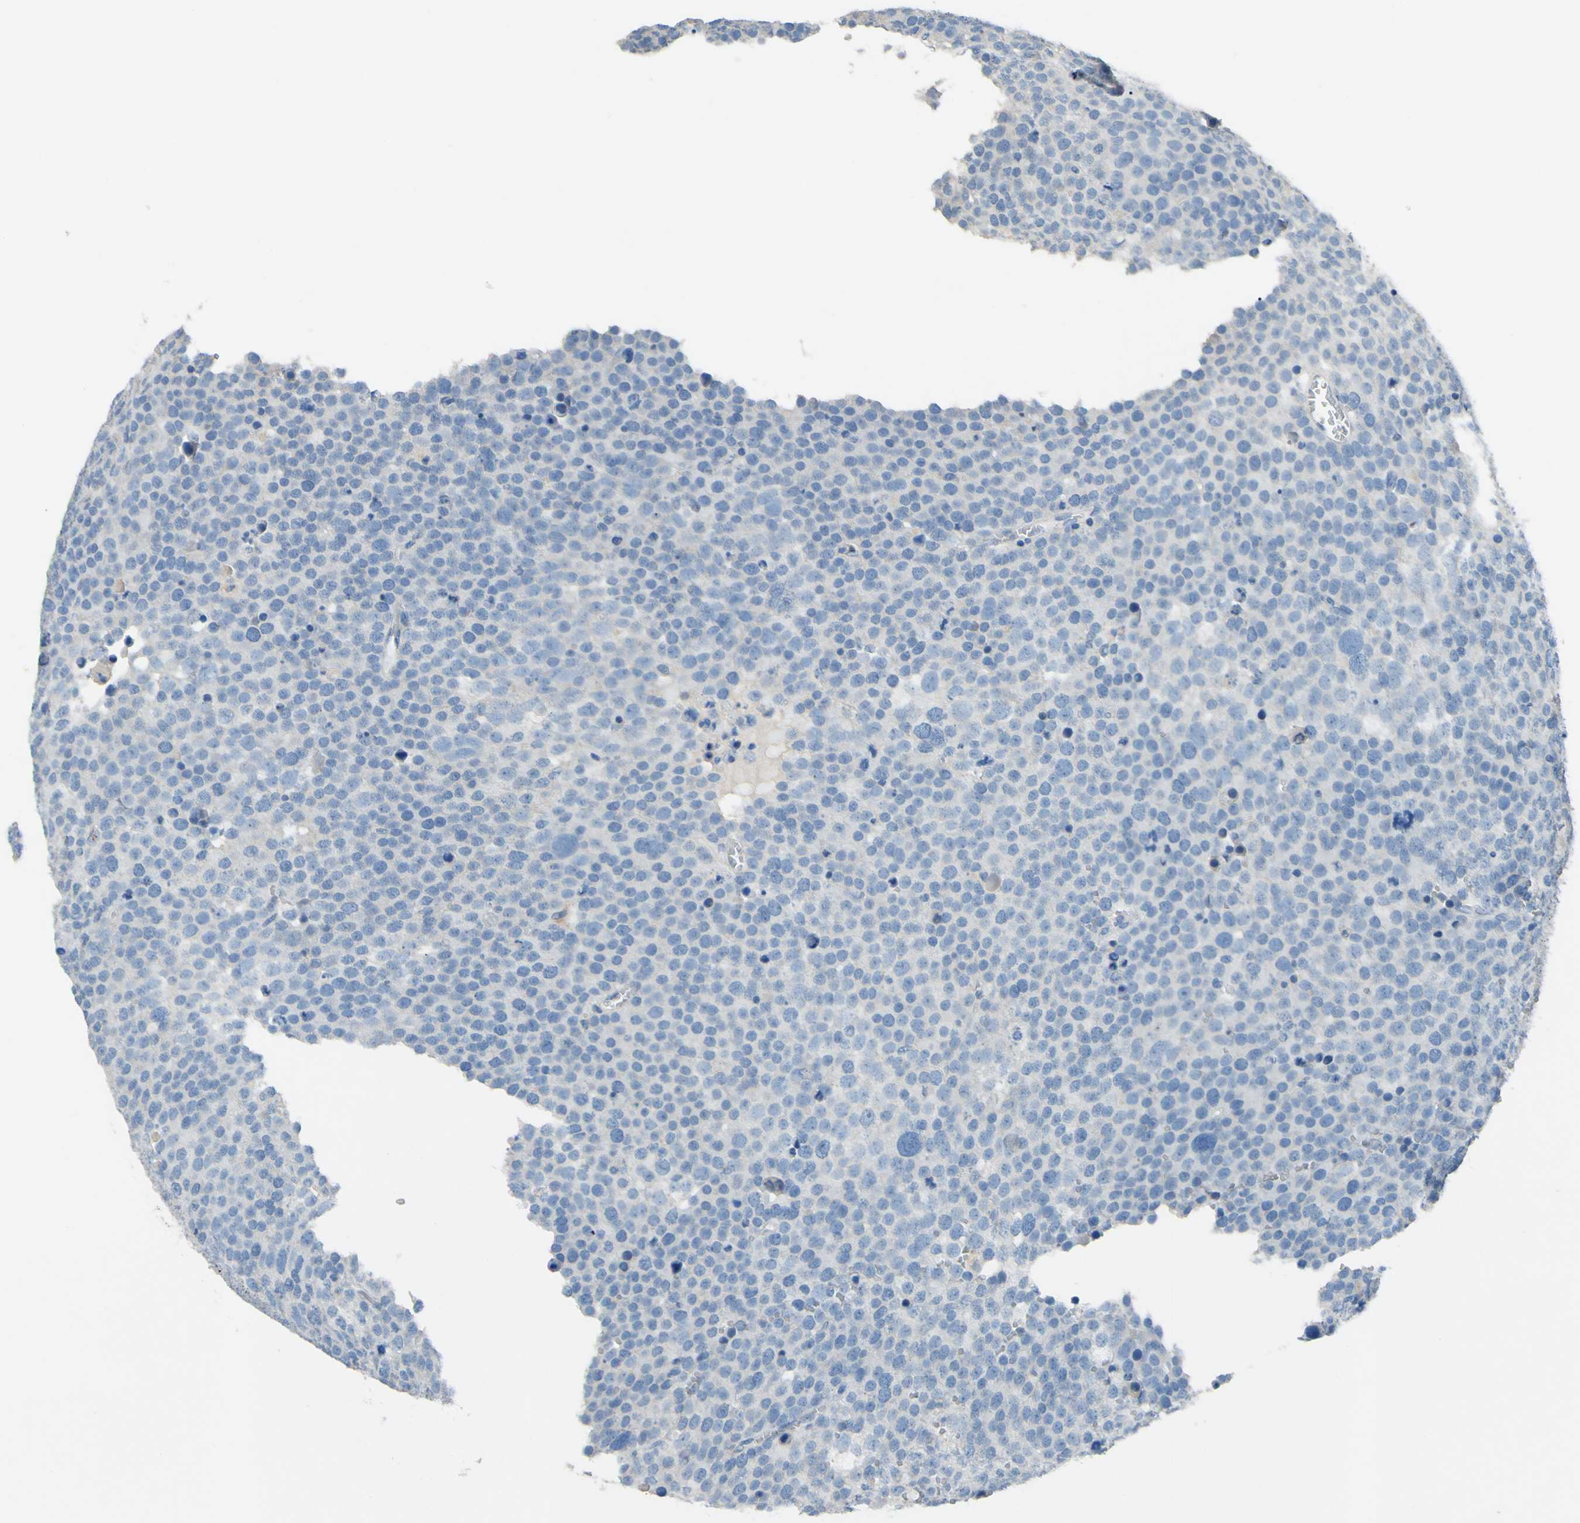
{"staining": {"intensity": "negative", "quantity": "none", "location": "none"}, "tissue": "testis cancer", "cell_type": "Tumor cells", "image_type": "cancer", "snomed": [{"axis": "morphology", "description": "Seminoma, NOS"}, {"axis": "topography", "description": "Testis"}], "caption": "Tumor cells show no significant protein expression in seminoma (testis).", "gene": "CDH10", "patient": {"sex": "male", "age": 71}}